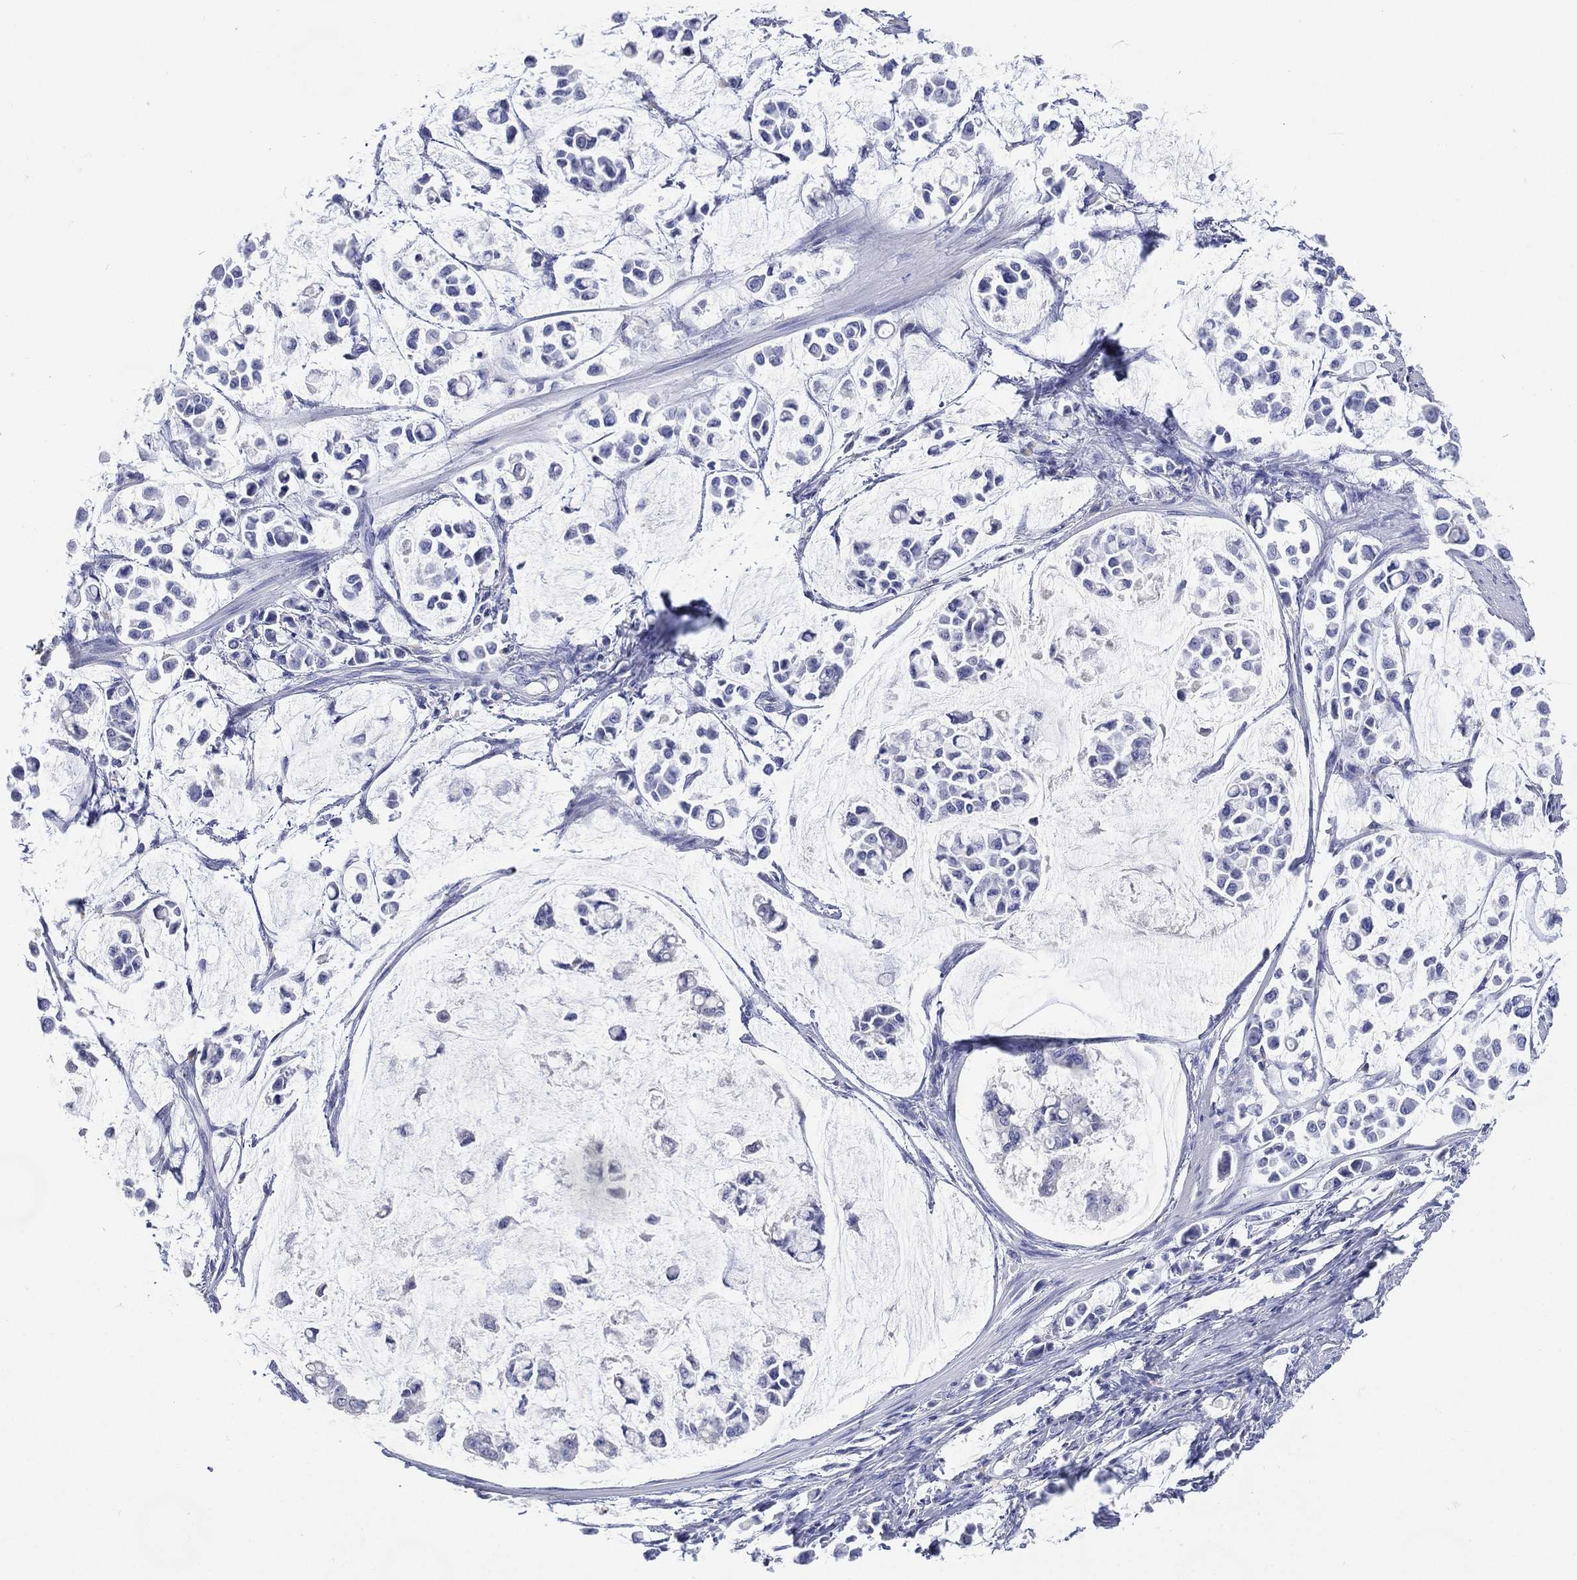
{"staining": {"intensity": "negative", "quantity": "none", "location": "none"}, "tissue": "stomach cancer", "cell_type": "Tumor cells", "image_type": "cancer", "snomed": [{"axis": "morphology", "description": "Adenocarcinoma, NOS"}, {"axis": "topography", "description": "Stomach"}], "caption": "A high-resolution micrograph shows immunohistochemistry staining of stomach cancer (adenocarcinoma), which displays no significant expression in tumor cells.", "gene": "FMO1", "patient": {"sex": "male", "age": 82}}